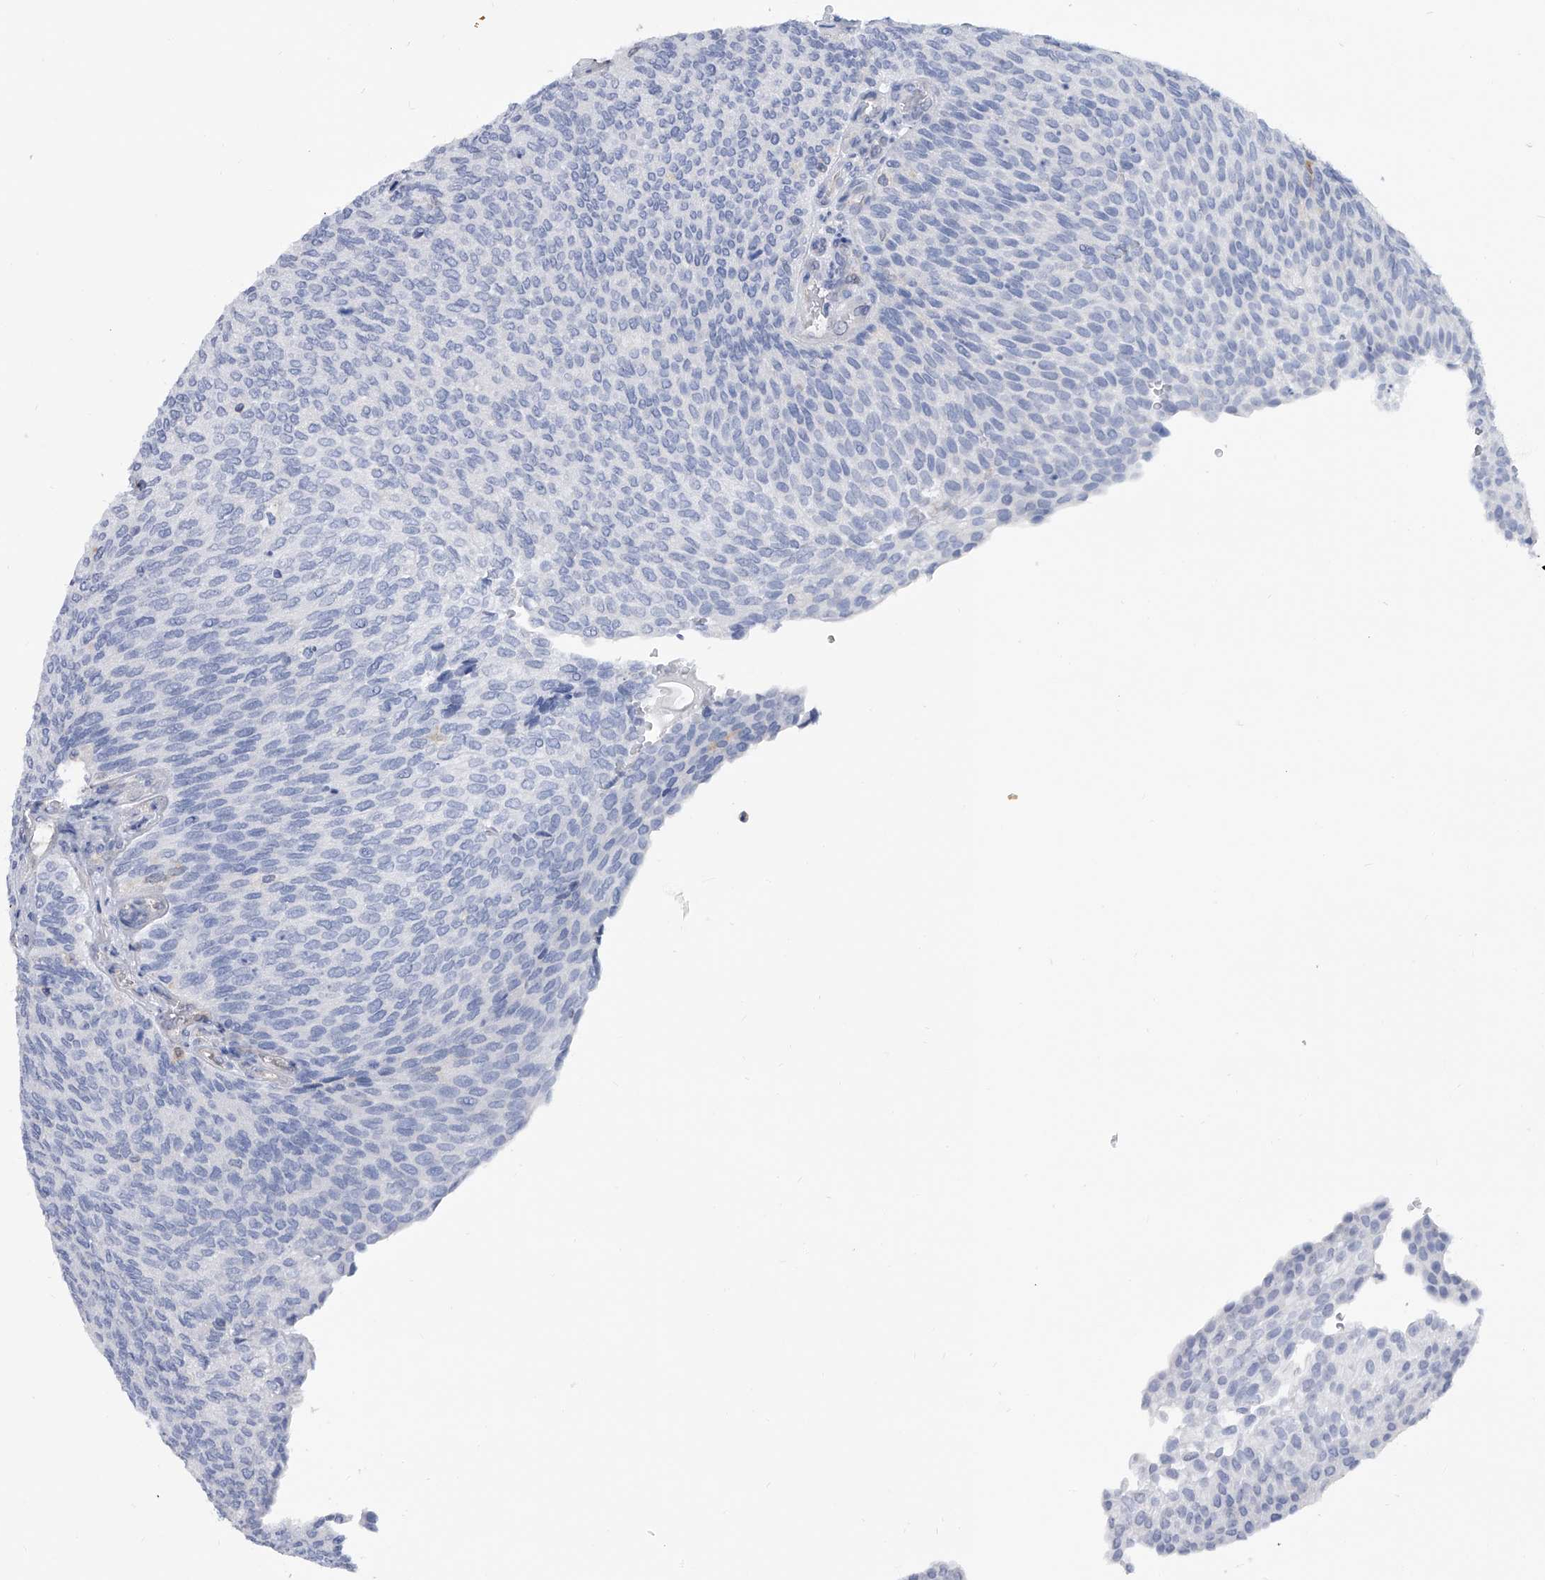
{"staining": {"intensity": "negative", "quantity": "none", "location": "none"}, "tissue": "urothelial cancer", "cell_type": "Tumor cells", "image_type": "cancer", "snomed": [{"axis": "morphology", "description": "Urothelial carcinoma, Low grade"}, {"axis": "topography", "description": "Urinary bladder"}], "caption": "A micrograph of low-grade urothelial carcinoma stained for a protein demonstrates no brown staining in tumor cells.", "gene": "SERPINB9", "patient": {"sex": "female", "age": 79}}